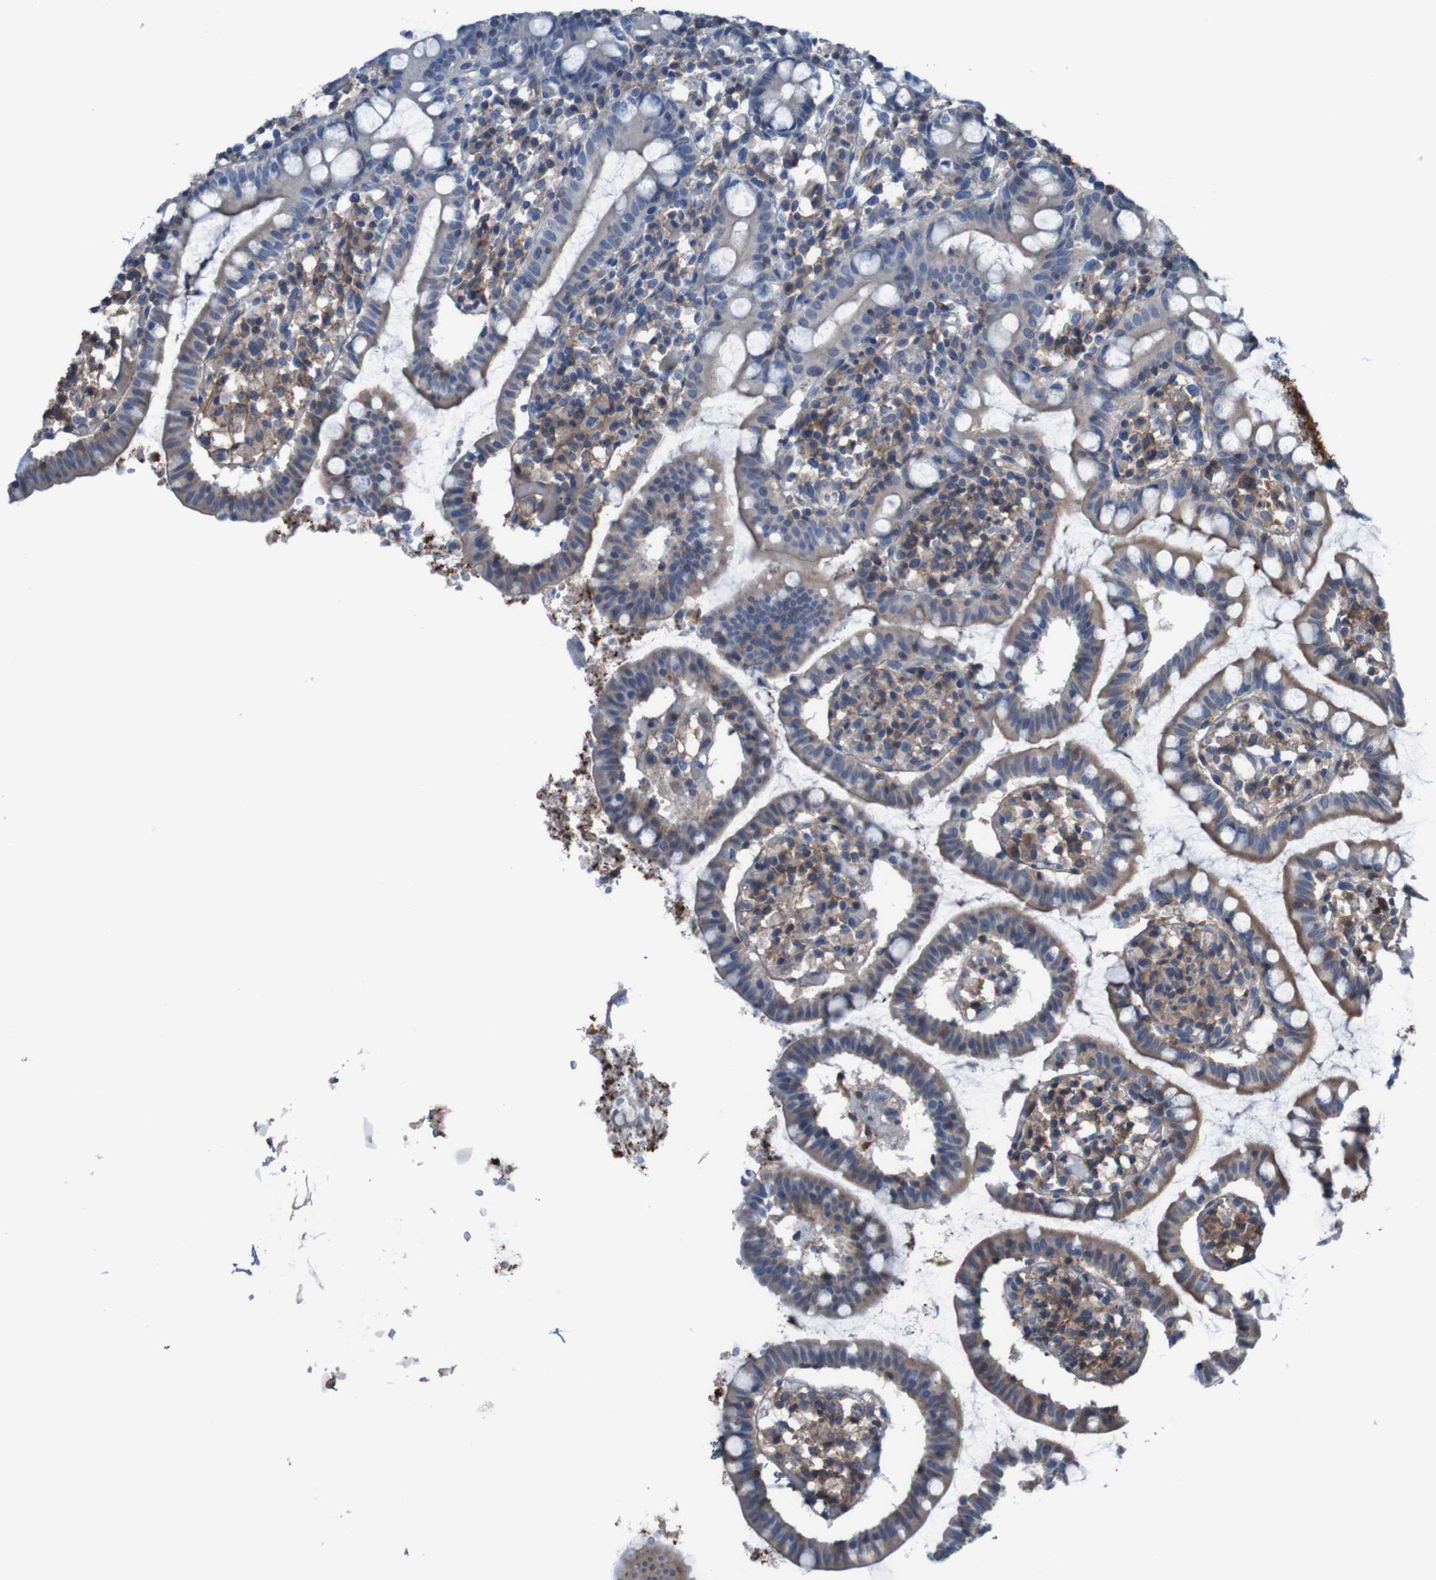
{"staining": {"intensity": "moderate", "quantity": ">75%", "location": "cytoplasmic/membranous"}, "tissue": "small intestine", "cell_type": "Glandular cells", "image_type": "normal", "snomed": [{"axis": "morphology", "description": "Normal tissue, NOS"}, {"axis": "morphology", "description": "Cystadenocarcinoma, serous, Metastatic site"}, {"axis": "topography", "description": "Small intestine"}], "caption": "Protein staining reveals moderate cytoplasmic/membranous staining in about >75% of glandular cells in normal small intestine. (DAB IHC, brown staining for protein, blue staining for nuclei).", "gene": "PDGFB", "patient": {"sex": "female", "age": 61}}